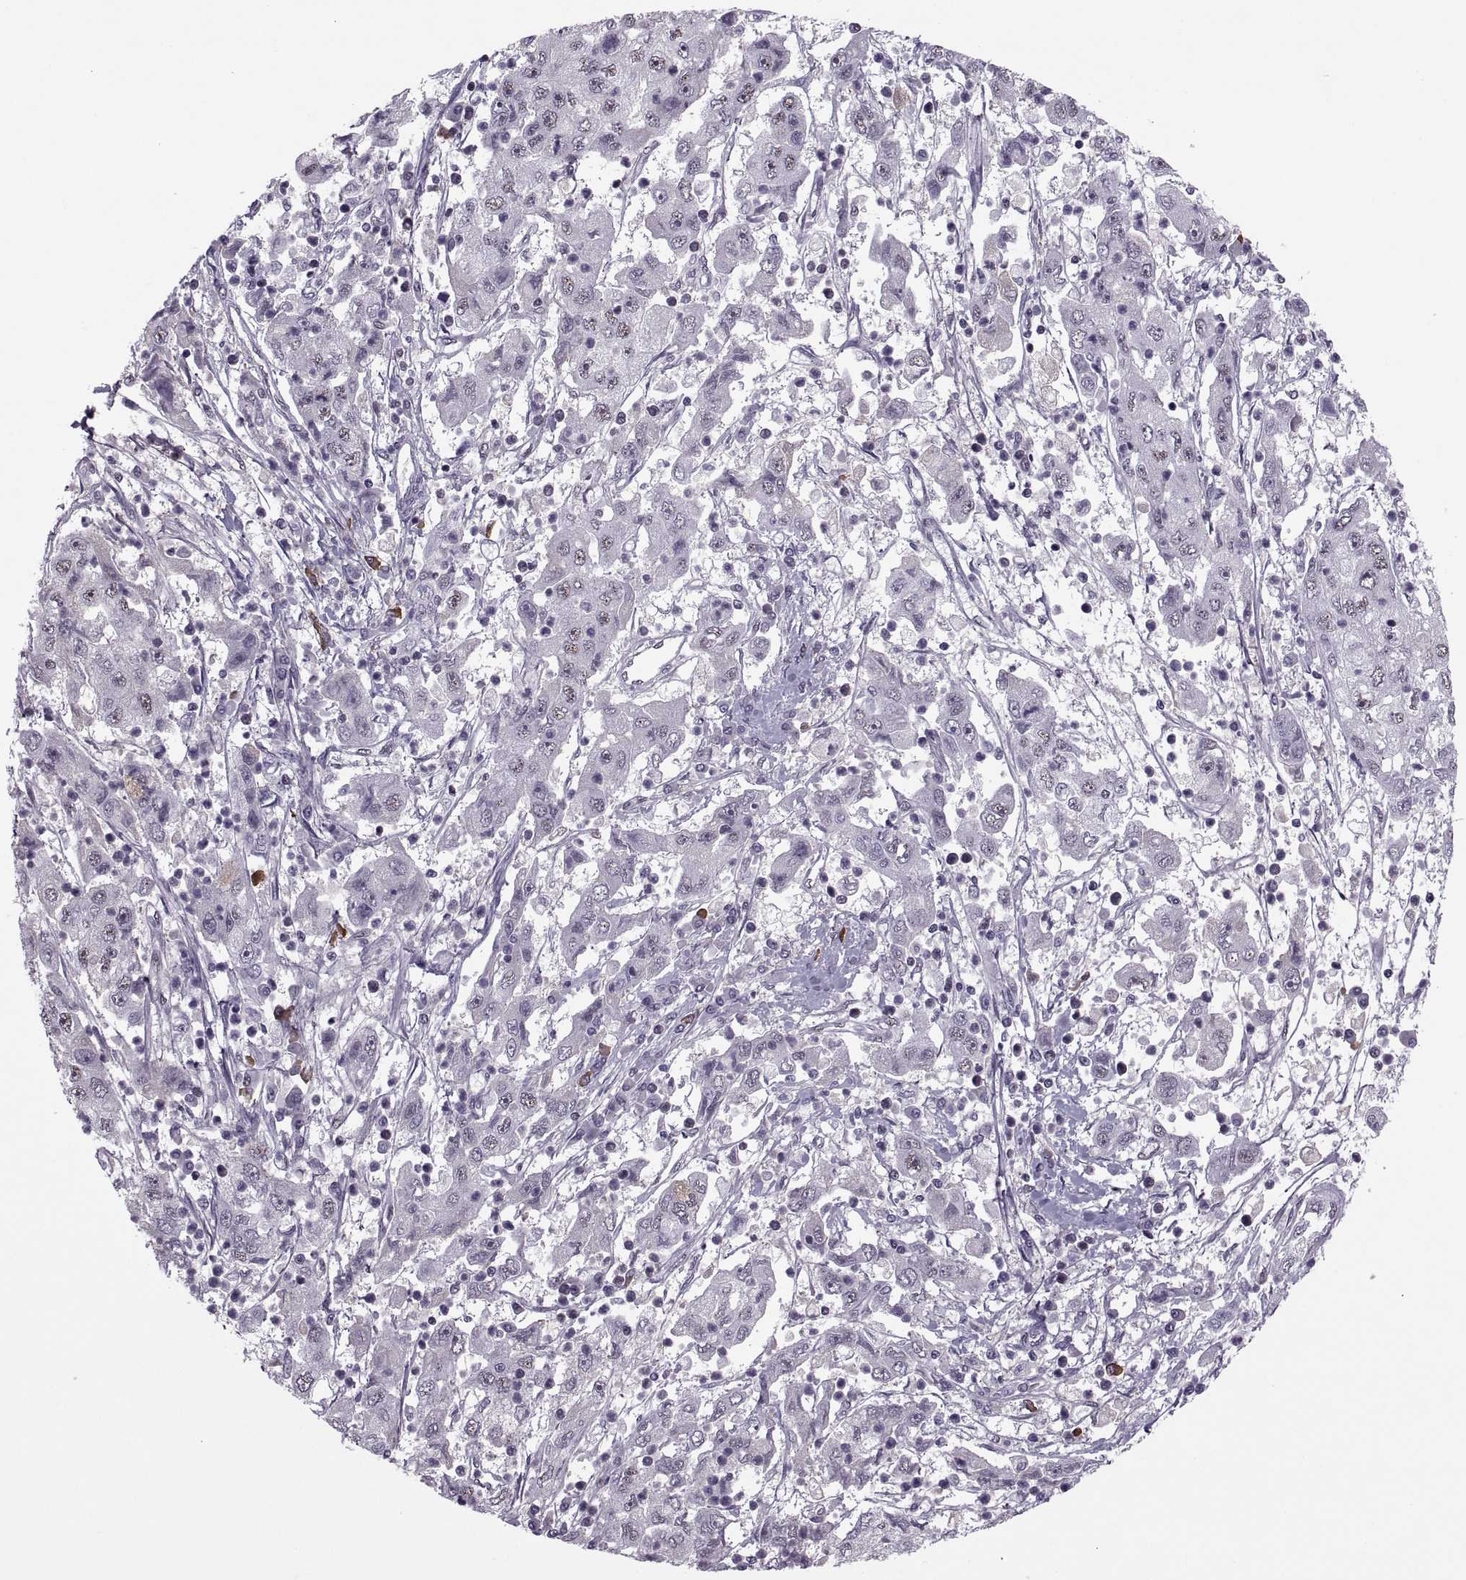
{"staining": {"intensity": "weak", "quantity": "25%-75%", "location": "nuclear"}, "tissue": "cervical cancer", "cell_type": "Tumor cells", "image_type": "cancer", "snomed": [{"axis": "morphology", "description": "Squamous cell carcinoma, NOS"}, {"axis": "topography", "description": "Cervix"}], "caption": "Squamous cell carcinoma (cervical) tissue demonstrates weak nuclear positivity in approximately 25%-75% of tumor cells, visualized by immunohistochemistry. Using DAB (brown) and hematoxylin (blue) stains, captured at high magnification using brightfield microscopy.", "gene": "MAGEA4", "patient": {"sex": "female", "age": 36}}